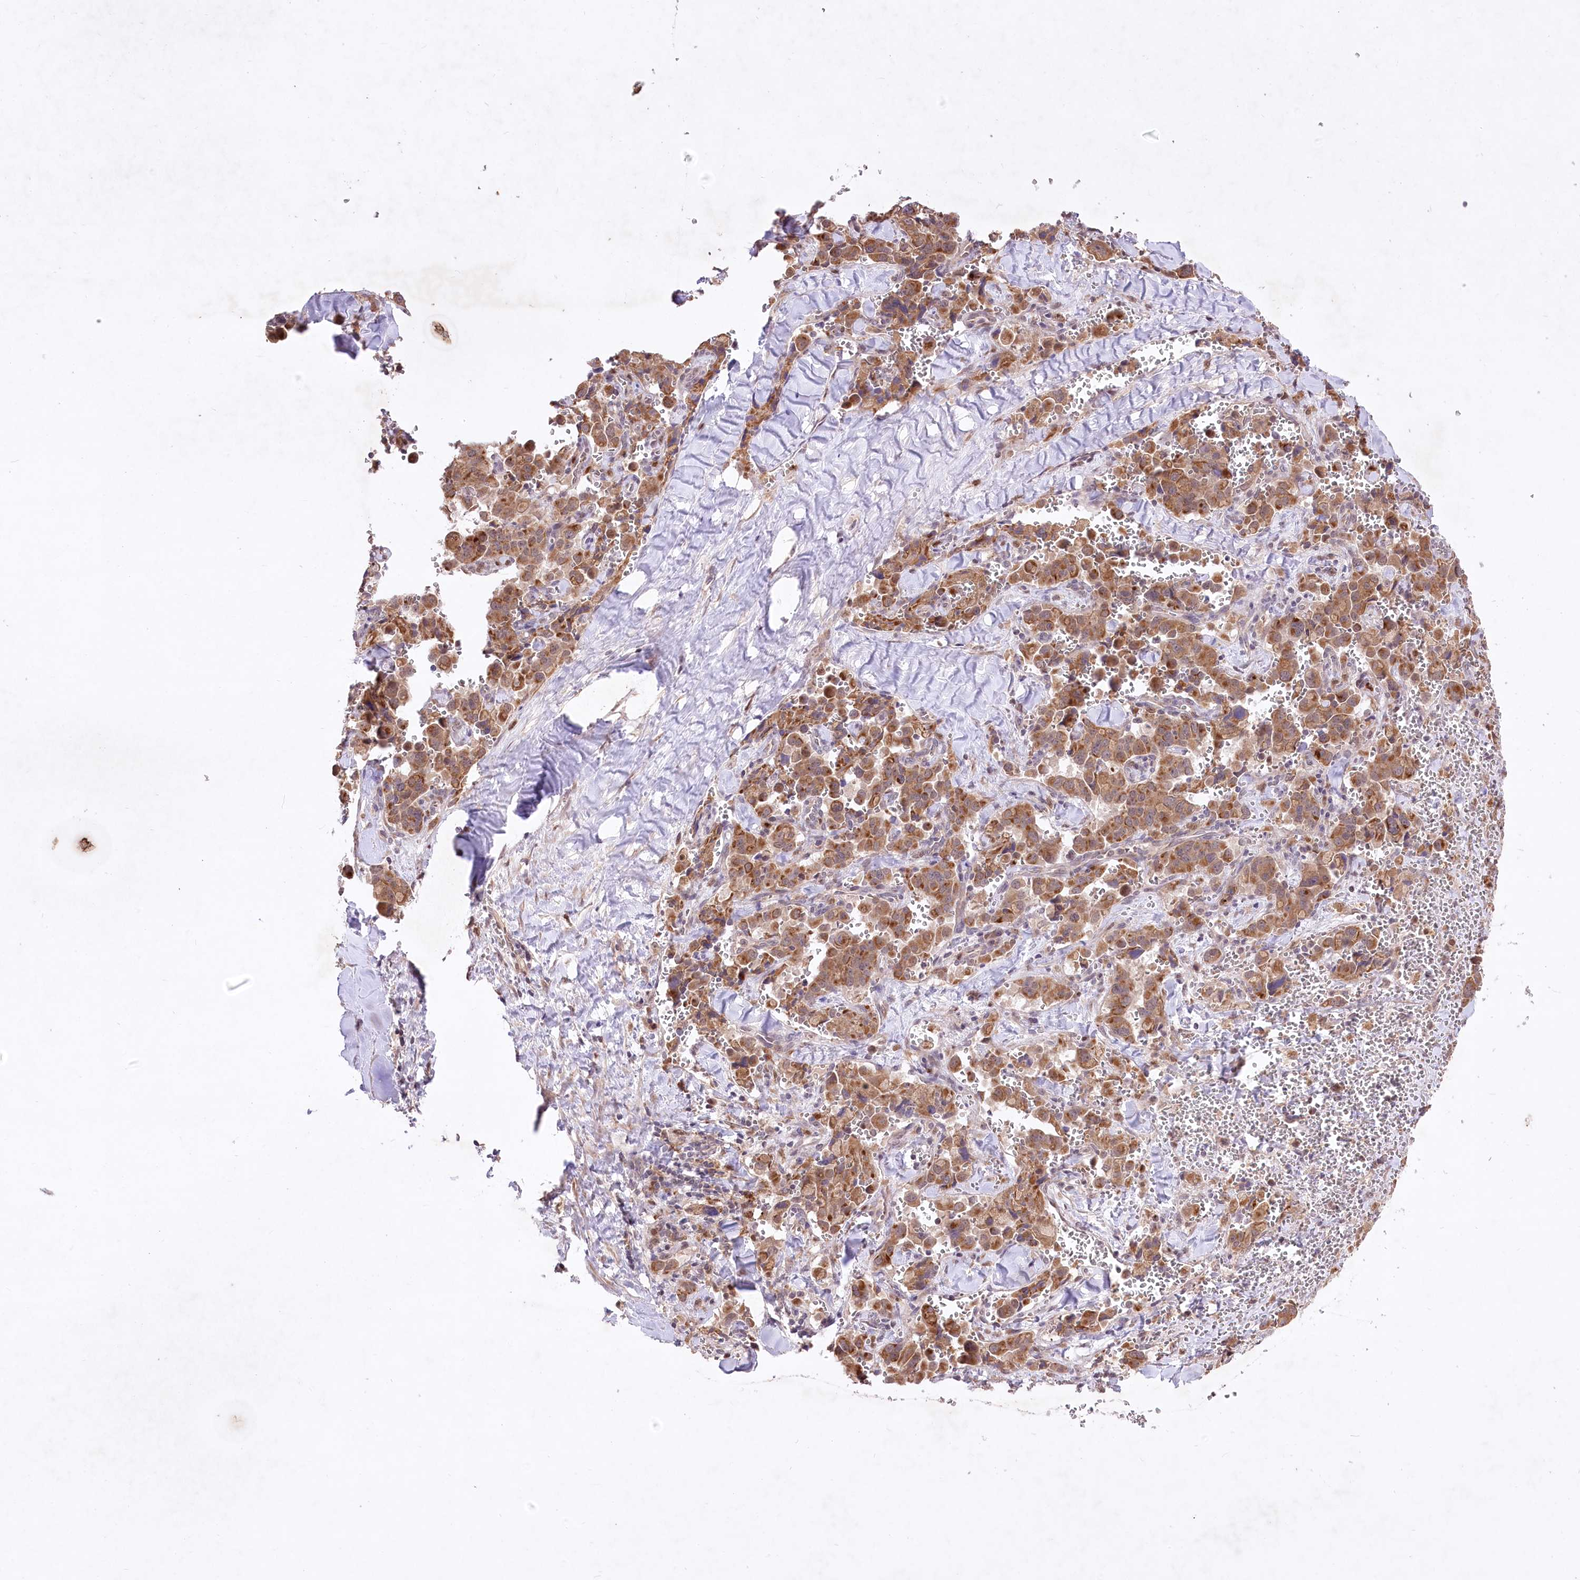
{"staining": {"intensity": "moderate", "quantity": ">75%", "location": "cytoplasmic/membranous"}, "tissue": "pancreatic cancer", "cell_type": "Tumor cells", "image_type": "cancer", "snomed": [{"axis": "morphology", "description": "Adenocarcinoma, NOS"}, {"axis": "topography", "description": "Pancreas"}], "caption": "A brown stain shows moderate cytoplasmic/membranous staining of a protein in adenocarcinoma (pancreatic) tumor cells.", "gene": "HELT", "patient": {"sex": "male", "age": 65}}